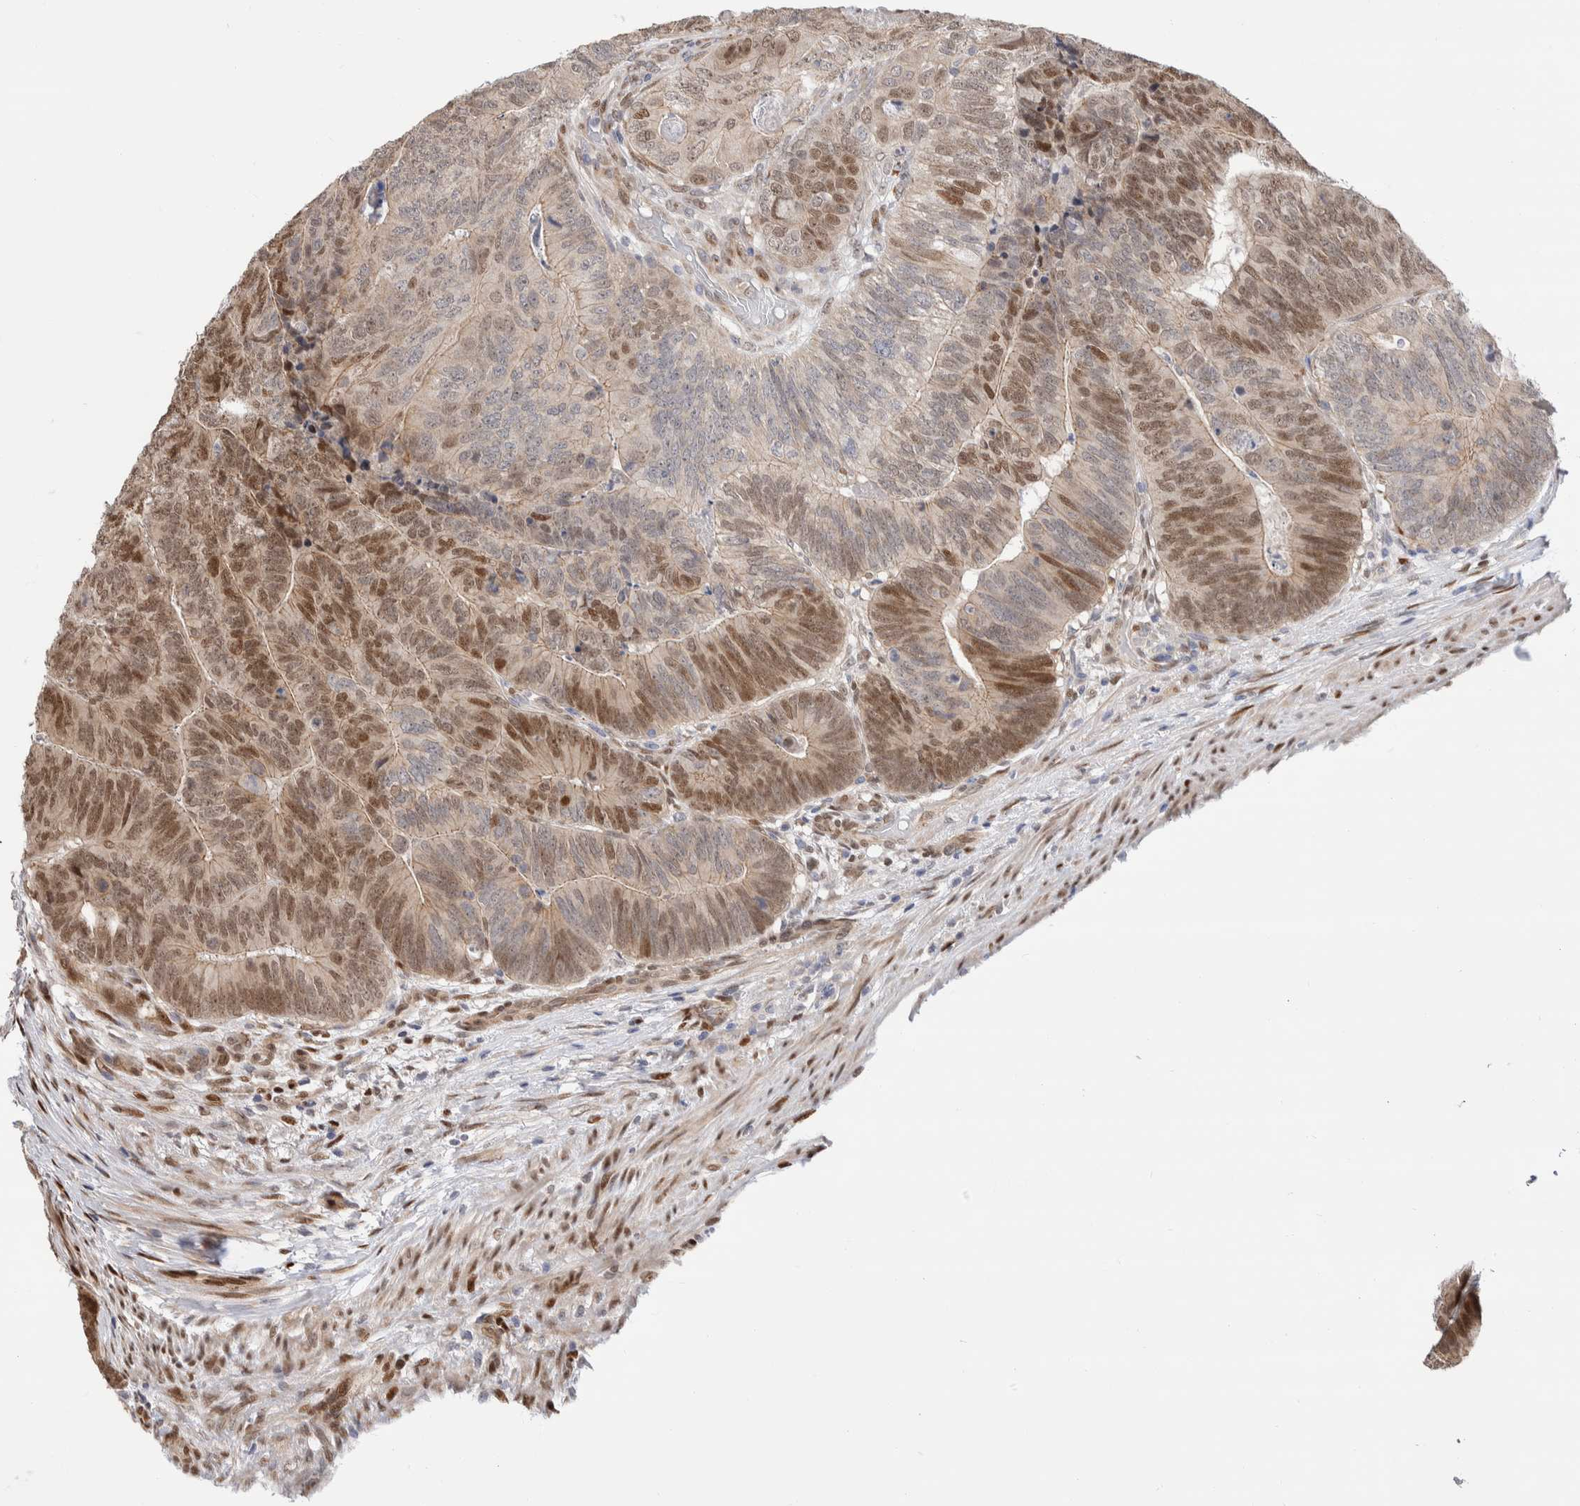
{"staining": {"intensity": "moderate", "quantity": ">75%", "location": "cytoplasmic/membranous,nuclear"}, "tissue": "colorectal cancer", "cell_type": "Tumor cells", "image_type": "cancer", "snomed": [{"axis": "morphology", "description": "Adenocarcinoma, NOS"}, {"axis": "topography", "description": "Colon"}], "caption": "This image reveals colorectal cancer (adenocarcinoma) stained with immunohistochemistry (IHC) to label a protein in brown. The cytoplasmic/membranous and nuclear of tumor cells show moderate positivity for the protein. Nuclei are counter-stained blue.", "gene": "NSMAF", "patient": {"sex": "female", "age": 67}}